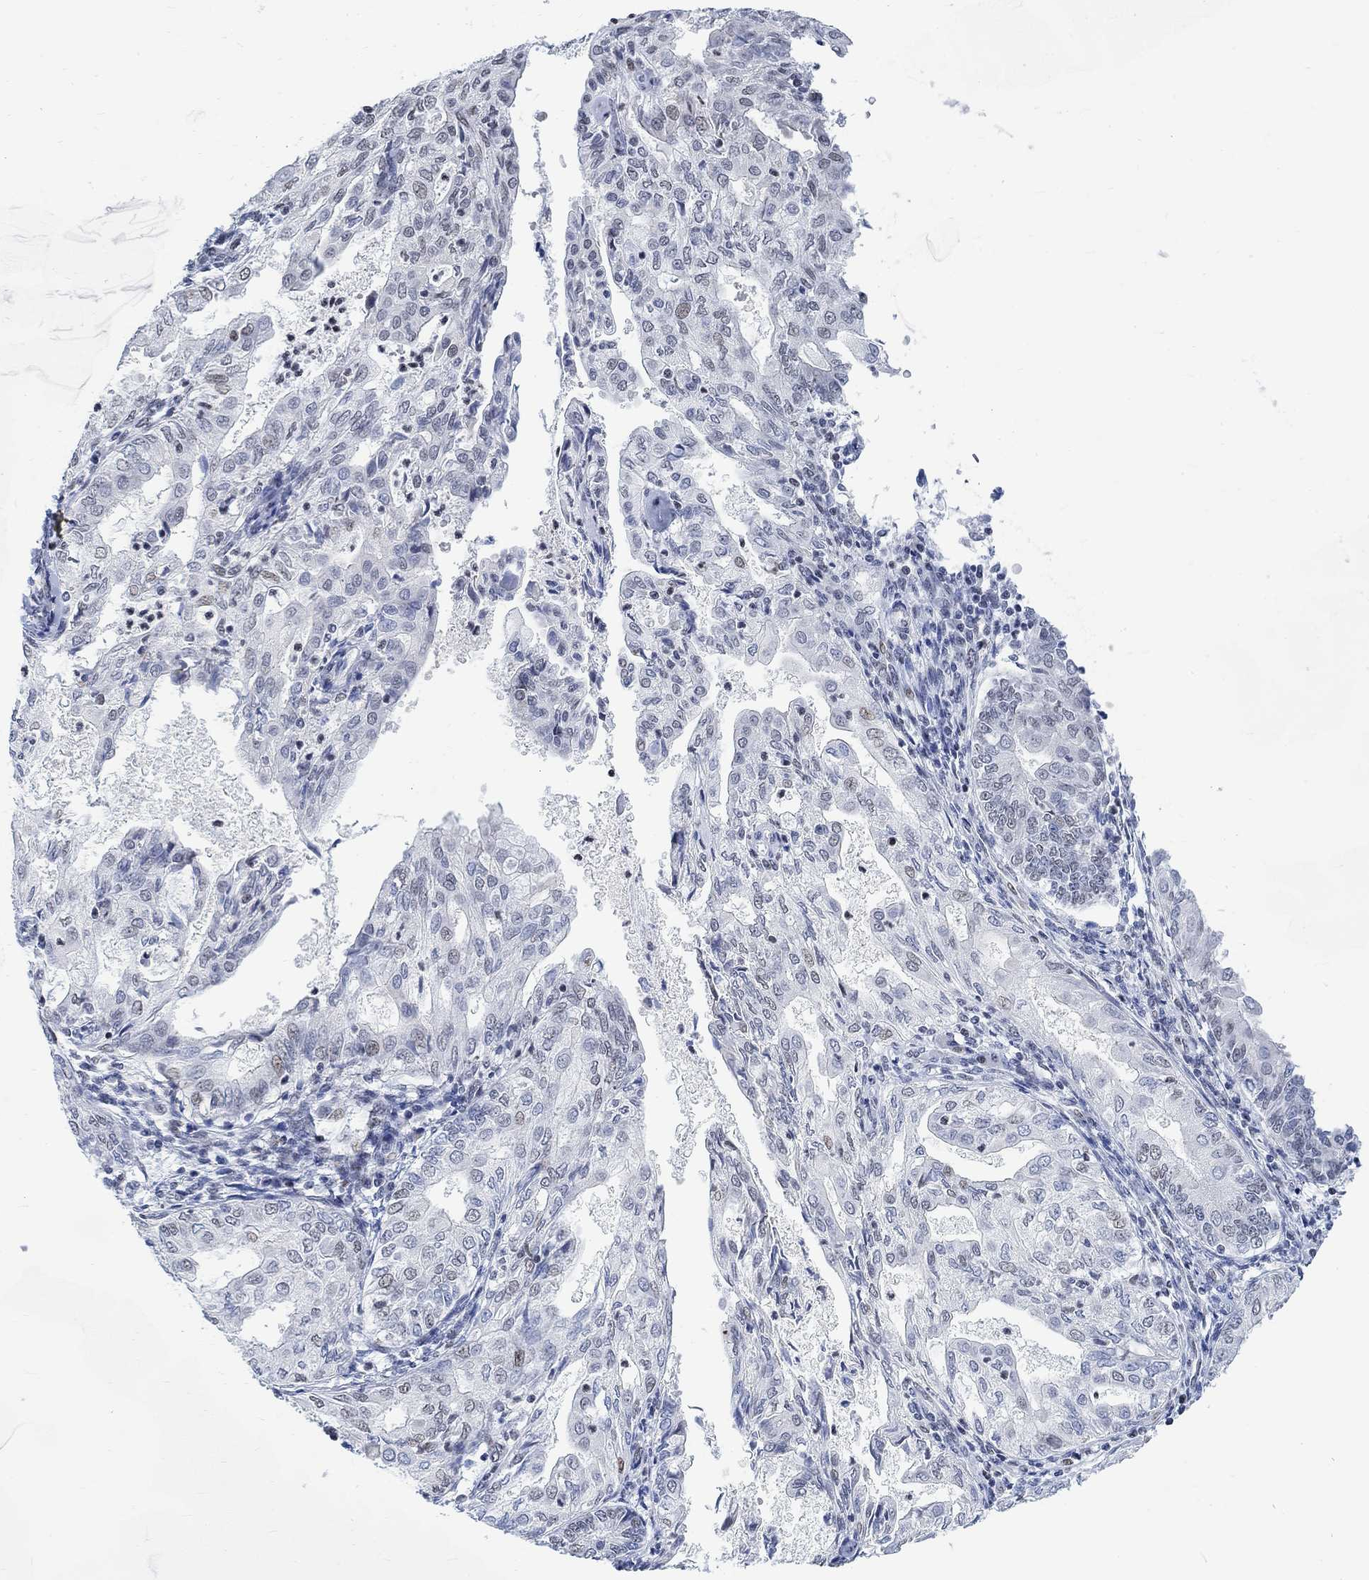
{"staining": {"intensity": "weak", "quantity": "<25%", "location": "nuclear"}, "tissue": "endometrial cancer", "cell_type": "Tumor cells", "image_type": "cancer", "snomed": [{"axis": "morphology", "description": "Adenocarcinoma, NOS"}, {"axis": "topography", "description": "Endometrium"}], "caption": "The histopathology image demonstrates no significant staining in tumor cells of endometrial adenocarcinoma.", "gene": "KCNH8", "patient": {"sex": "female", "age": 68}}